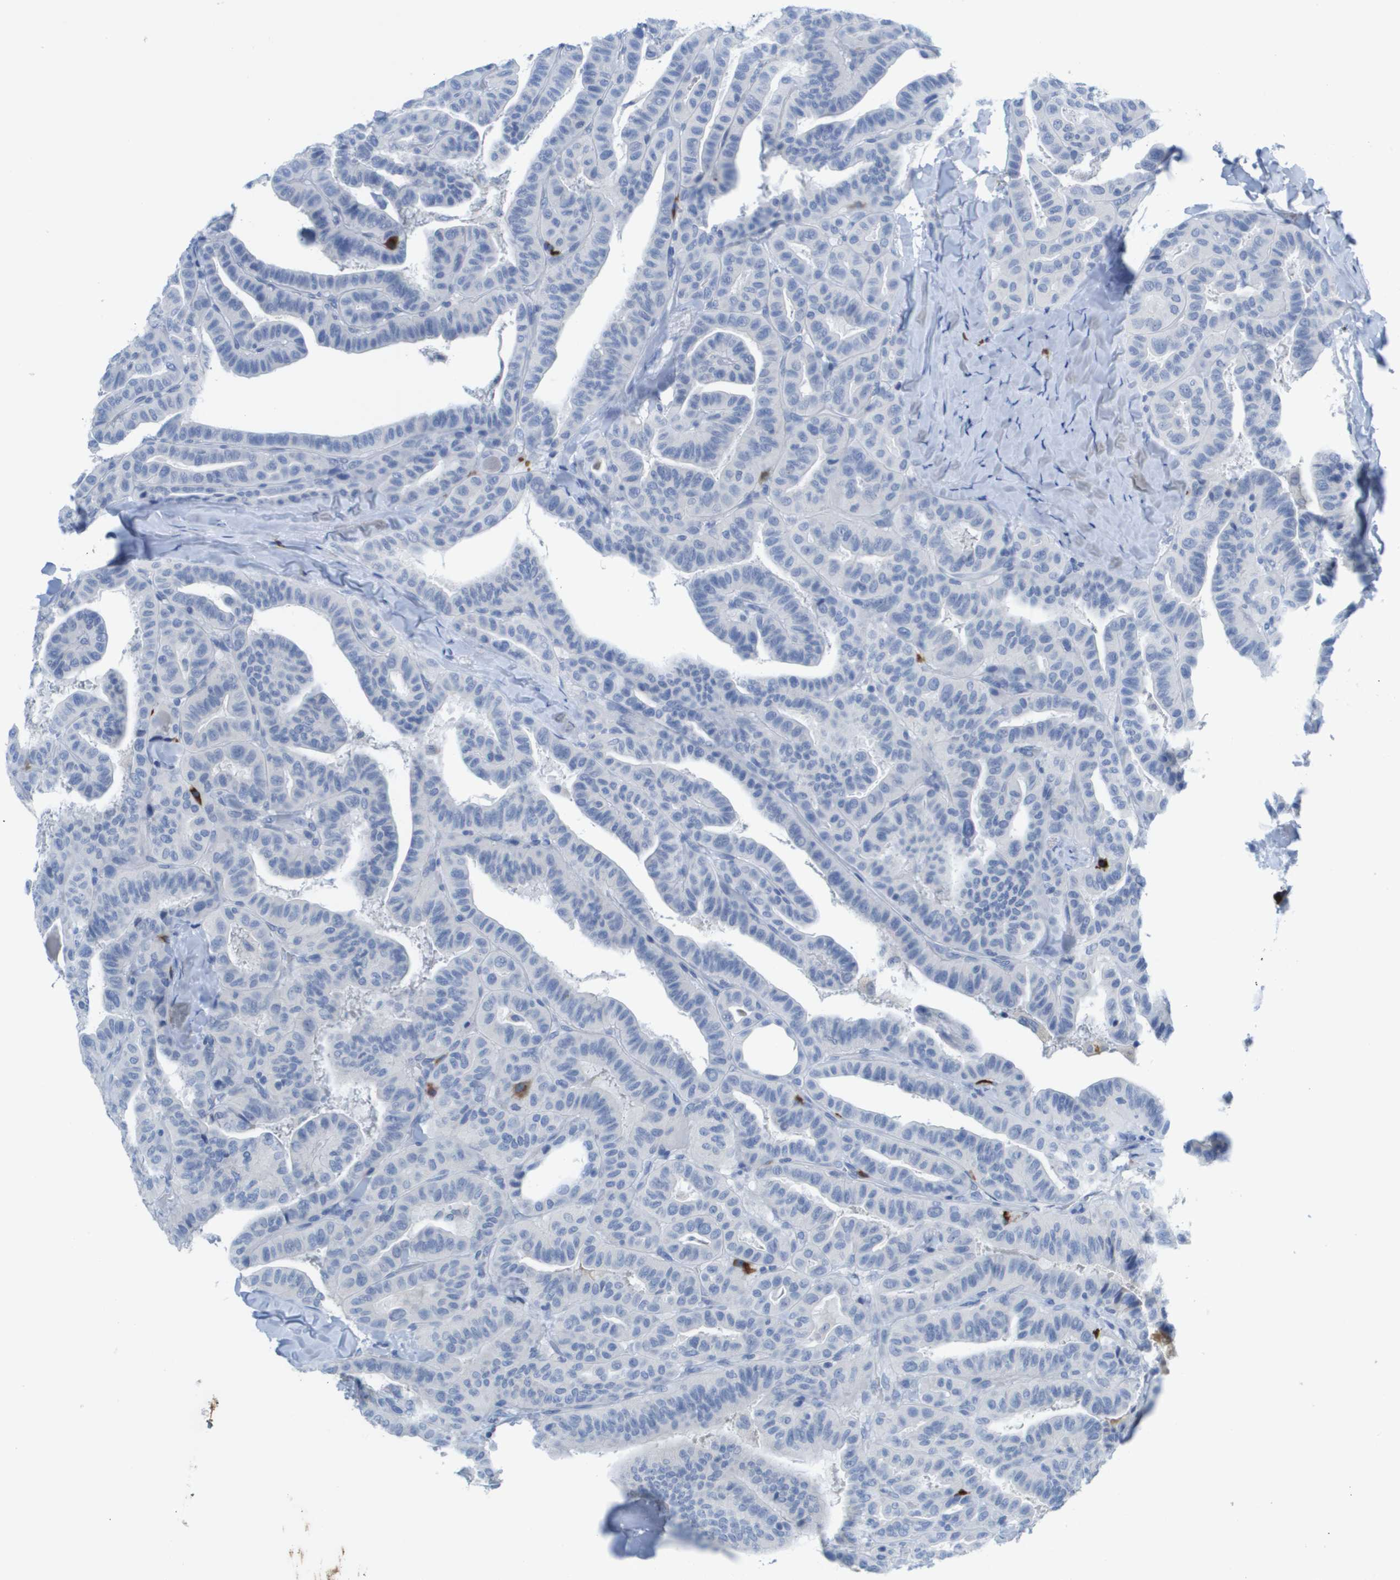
{"staining": {"intensity": "negative", "quantity": "none", "location": "none"}, "tissue": "thyroid cancer", "cell_type": "Tumor cells", "image_type": "cancer", "snomed": [{"axis": "morphology", "description": "Papillary adenocarcinoma, NOS"}, {"axis": "topography", "description": "Thyroid gland"}], "caption": "An image of thyroid papillary adenocarcinoma stained for a protein displays no brown staining in tumor cells.", "gene": "GPR18", "patient": {"sex": "male", "age": 77}}